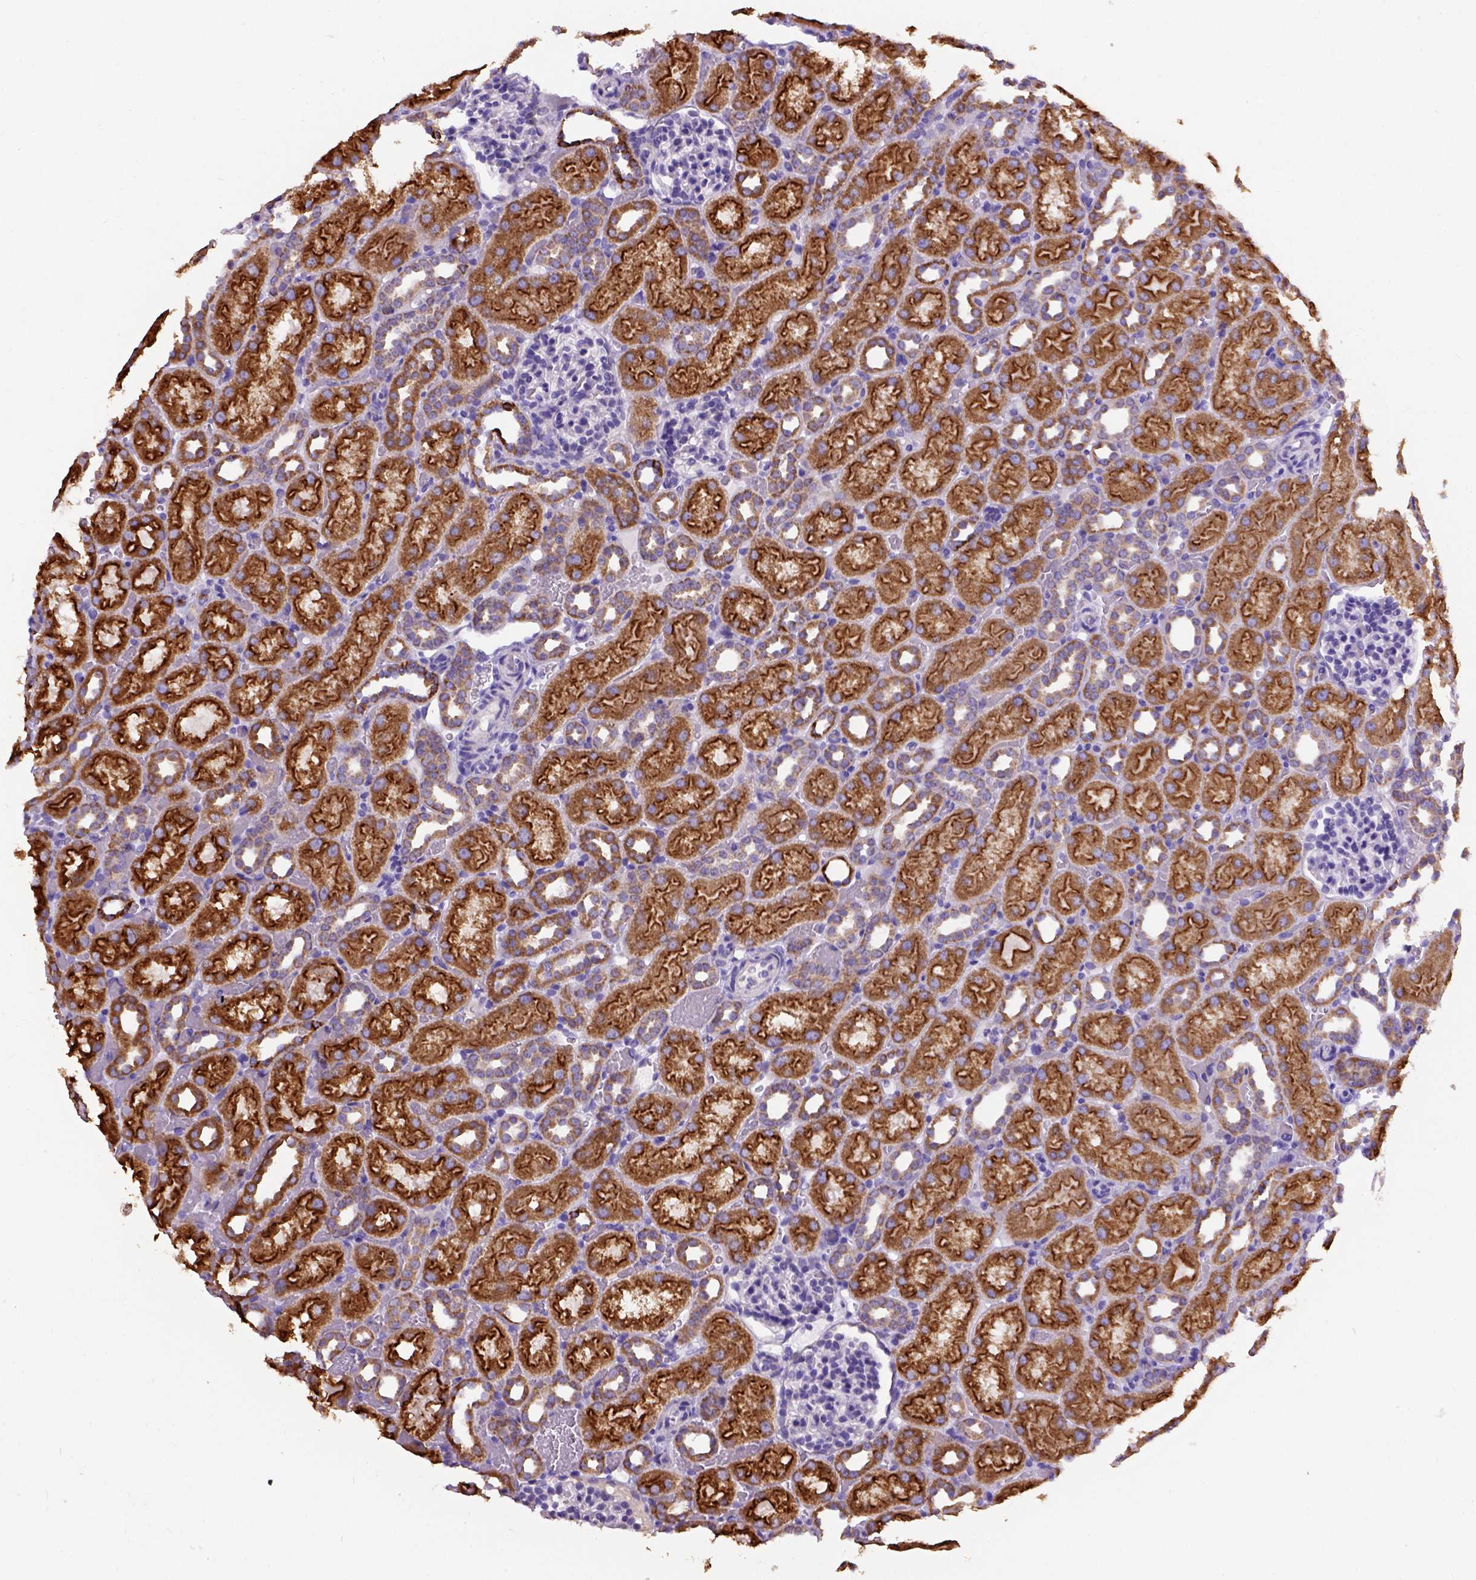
{"staining": {"intensity": "strong", "quantity": "<25%", "location": "cytoplasmic/membranous"}, "tissue": "kidney", "cell_type": "Cells in glomeruli", "image_type": "normal", "snomed": [{"axis": "morphology", "description": "Normal tissue, NOS"}, {"axis": "topography", "description": "Kidney"}], "caption": "A photomicrograph of human kidney stained for a protein shows strong cytoplasmic/membranous brown staining in cells in glomeruli.", "gene": "L2HGDH", "patient": {"sex": "male", "age": 1}}